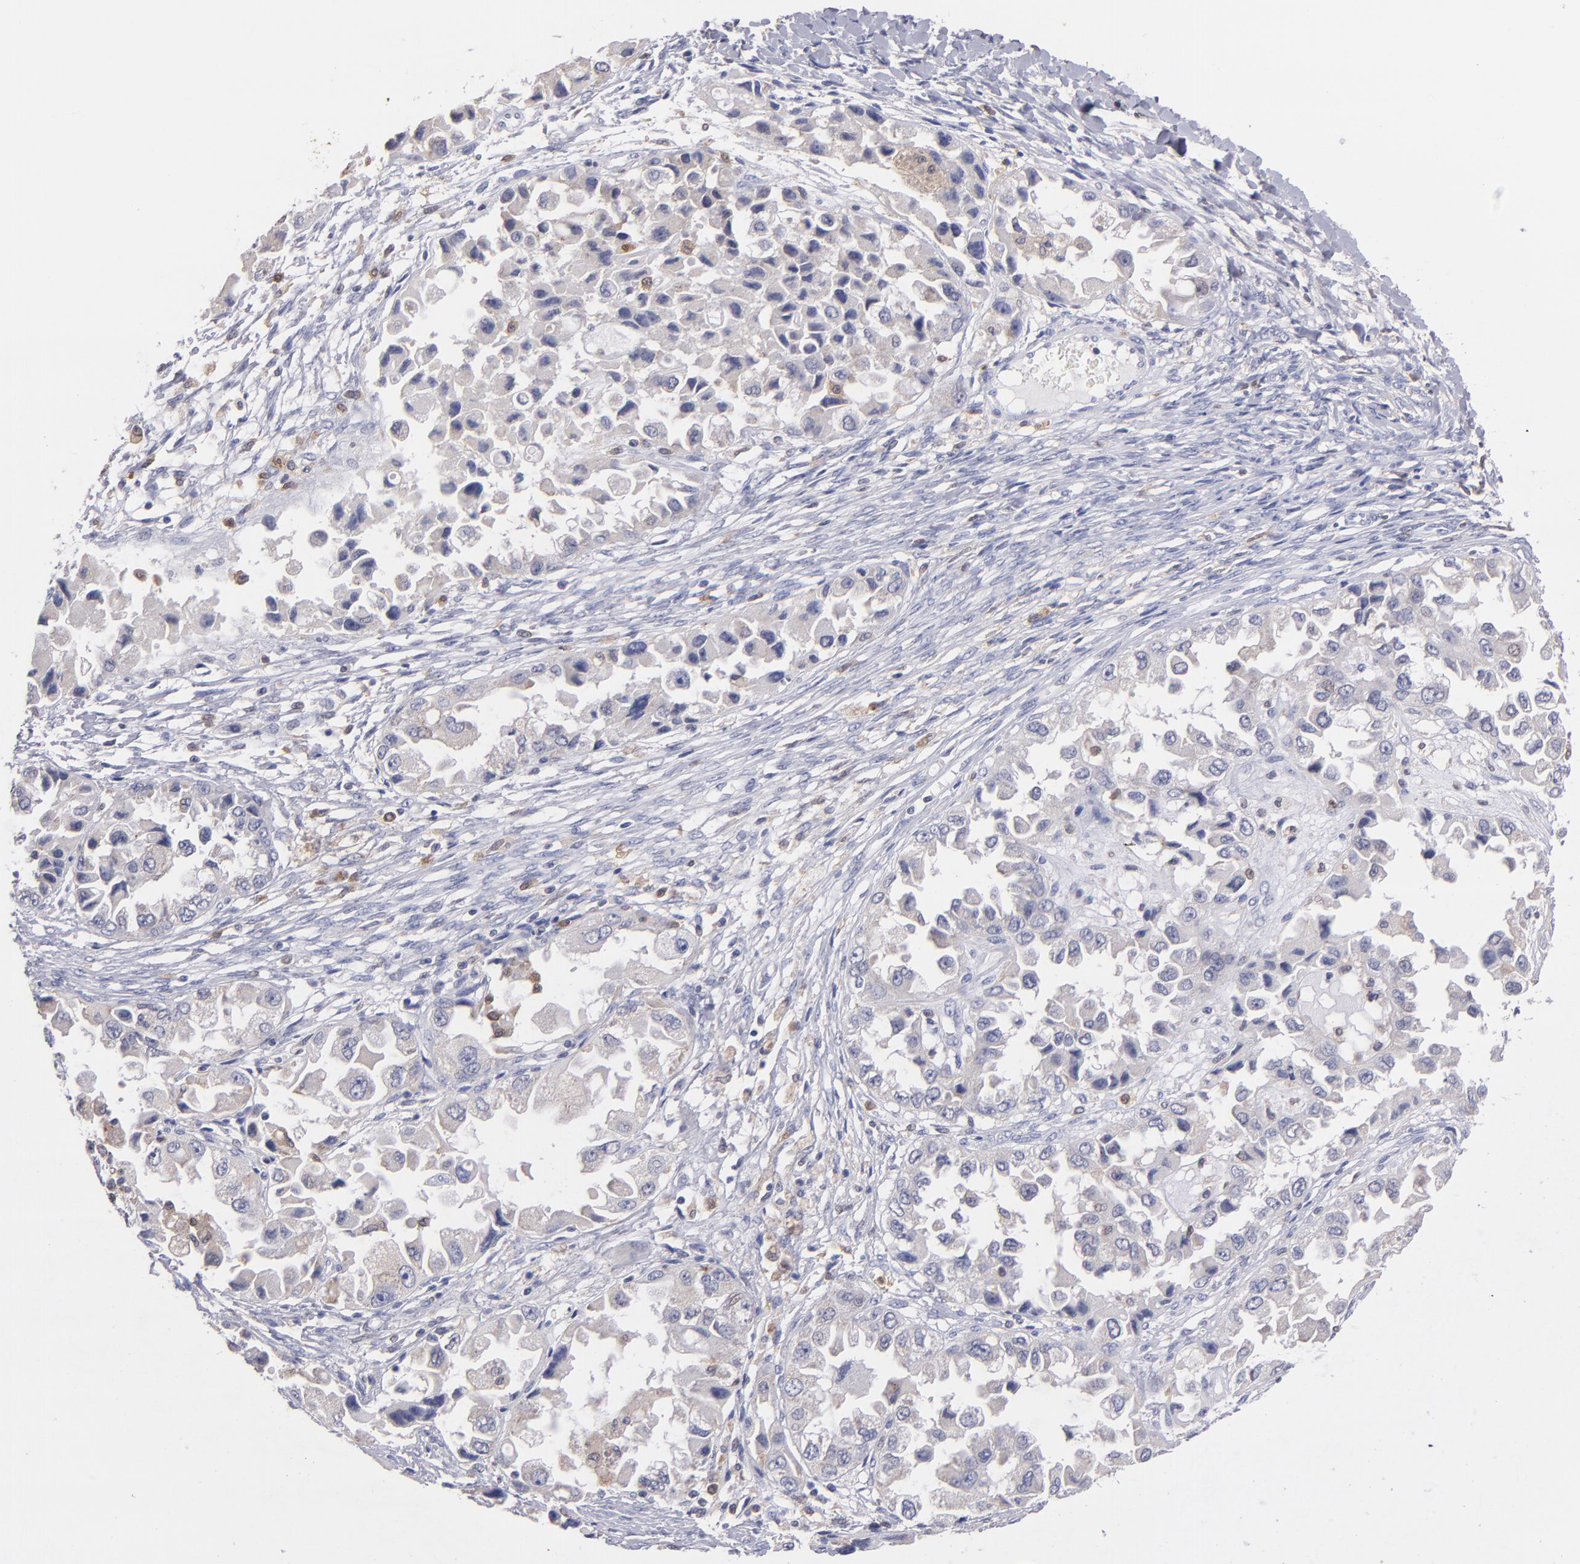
{"staining": {"intensity": "negative", "quantity": "none", "location": "none"}, "tissue": "ovarian cancer", "cell_type": "Tumor cells", "image_type": "cancer", "snomed": [{"axis": "morphology", "description": "Cystadenocarcinoma, serous, NOS"}, {"axis": "topography", "description": "Ovary"}], "caption": "The photomicrograph shows no staining of tumor cells in serous cystadenocarcinoma (ovarian).", "gene": "PRKCD", "patient": {"sex": "female", "age": 84}}